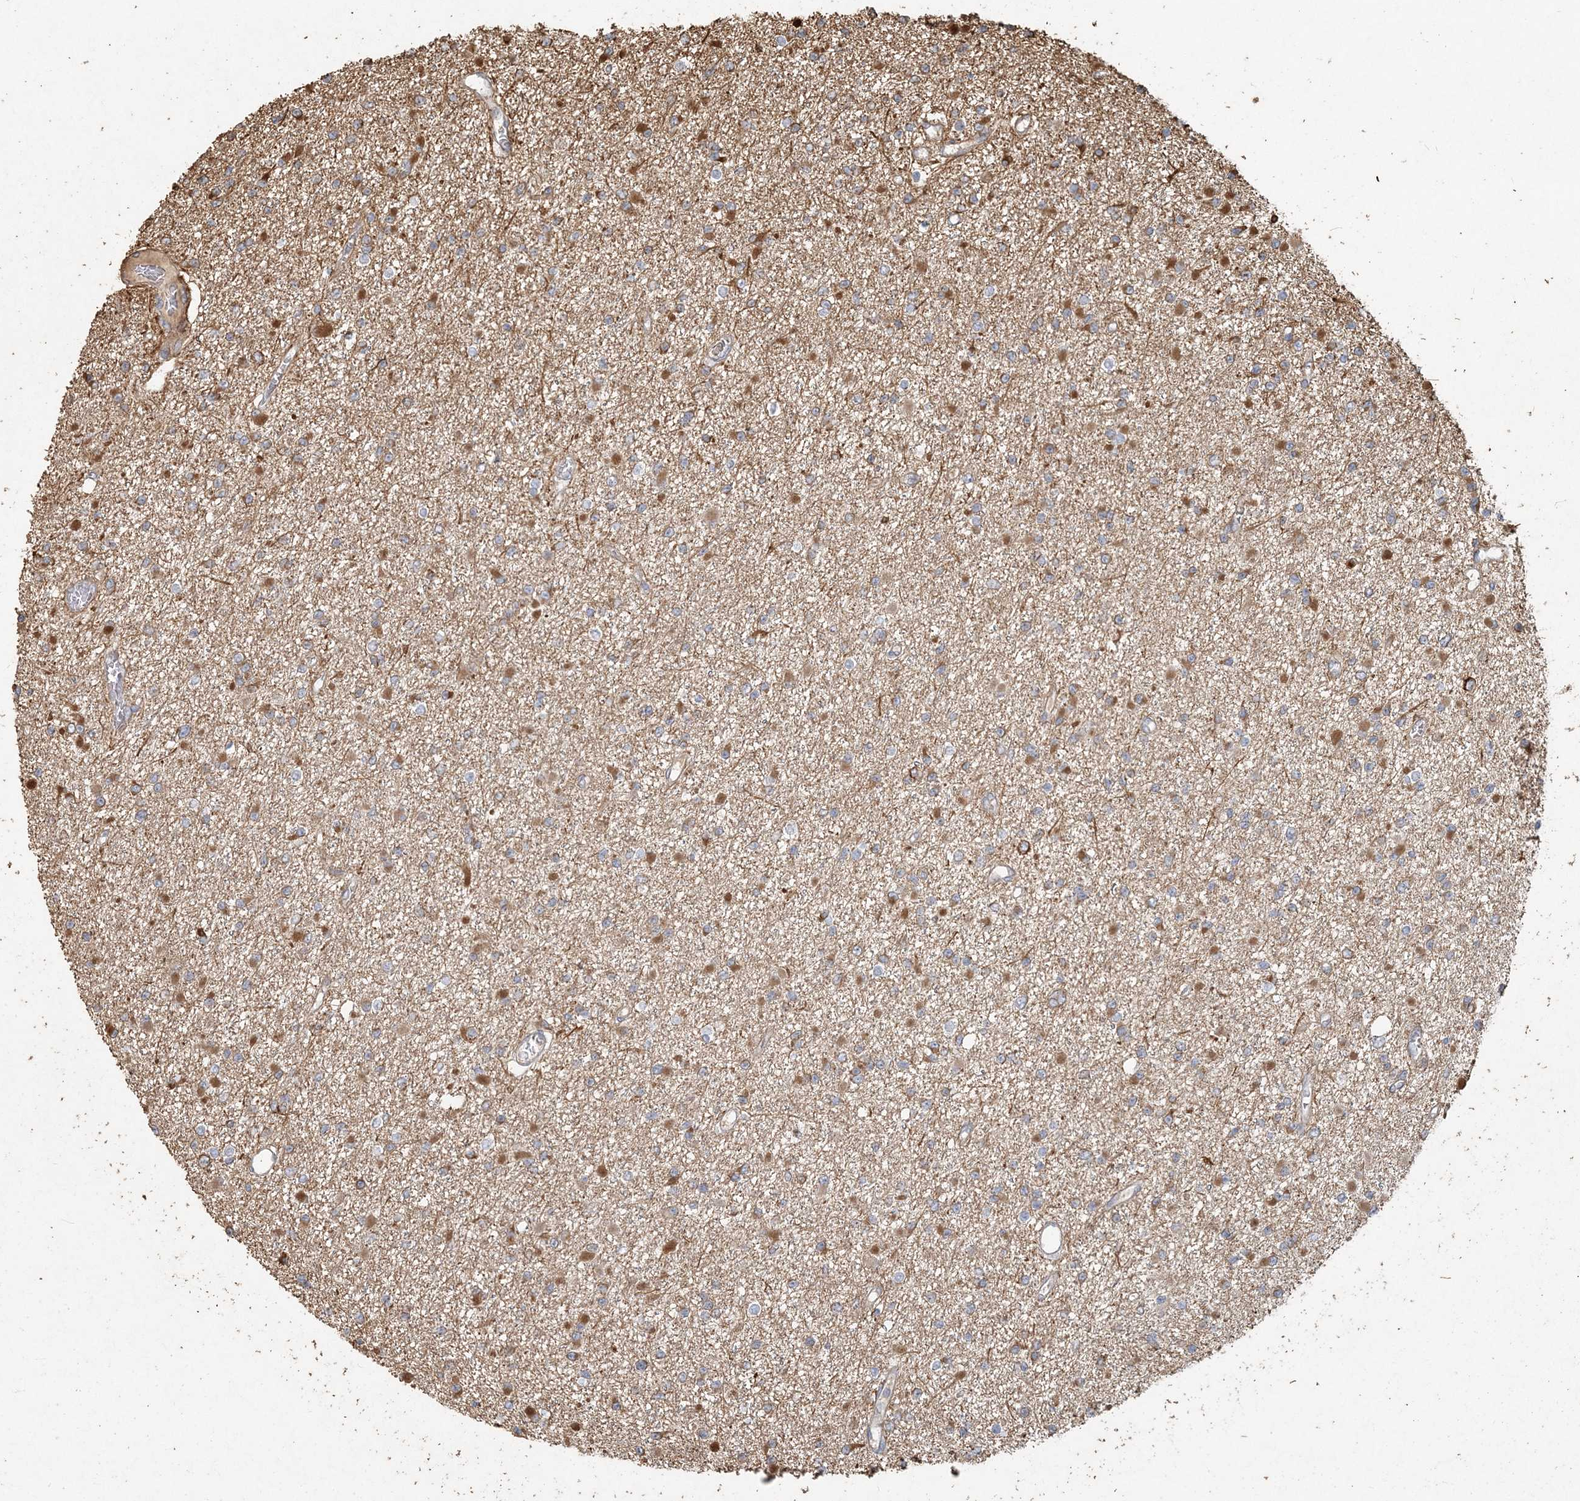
{"staining": {"intensity": "moderate", "quantity": "<25%", "location": "cytoplasmic/membranous"}, "tissue": "glioma", "cell_type": "Tumor cells", "image_type": "cancer", "snomed": [{"axis": "morphology", "description": "Glioma, malignant, Low grade"}, {"axis": "topography", "description": "Brain"}], "caption": "Protein staining of malignant glioma (low-grade) tissue displays moderate cytoplasmic/membranous staining in approximately <25% of tumor cells. Nuclei are stained in blue.", "gene": "RNF145", "patient": {"sex": "female", "age": 22}}